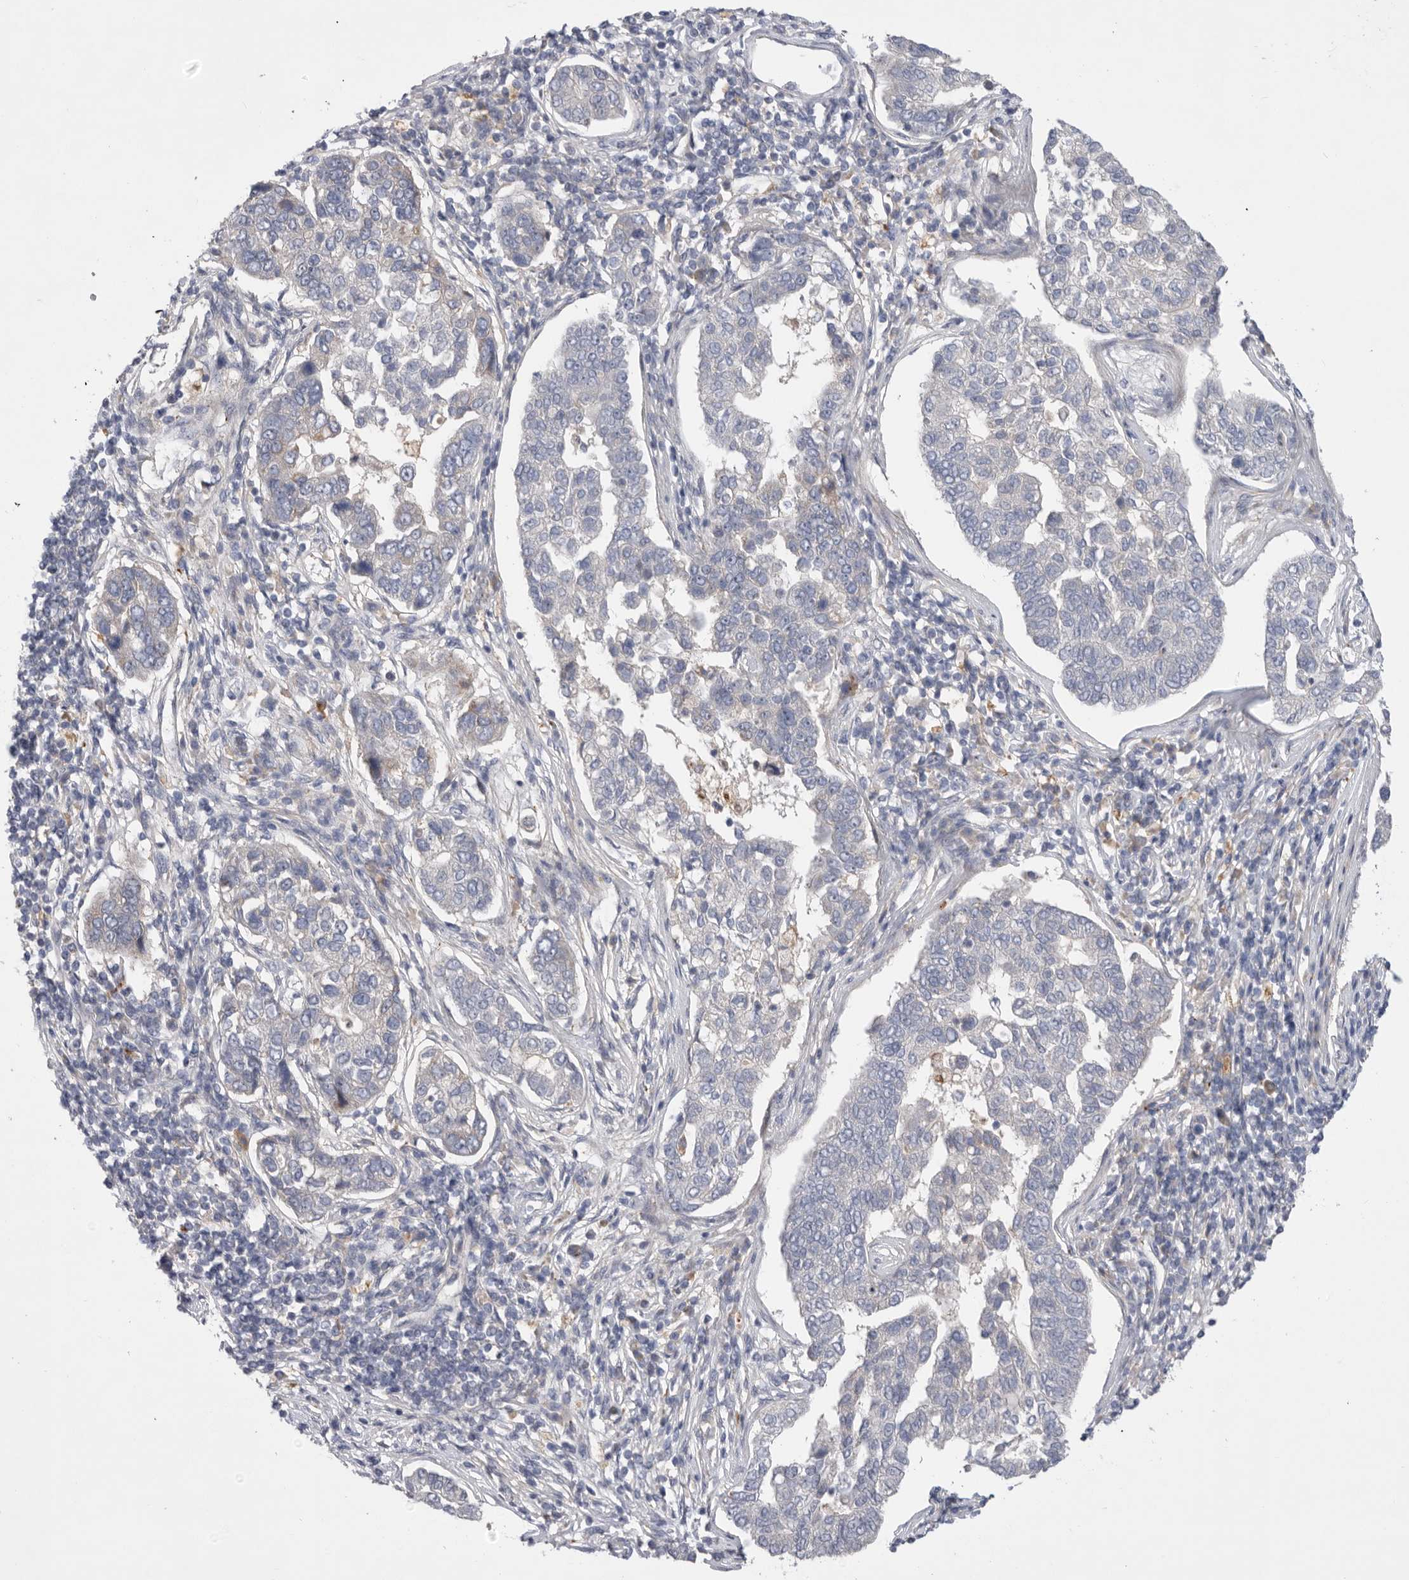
{"staining": {"intensity": "negative", "quantity": "none", "location": "none"}, "tissue": "pancreatic cancer", "cell_type": "Tumor cells", "image_type": "cancer", "snomed": [{"axis": "morphology", "description": "Adenocarcinoma, NOS"}, {"axis": "topography", "description": "Pancreas"}], "caption": "A high-resolution micrograph shows IHC staining of pancreatic adenocarcinoma, which reveals no significant staining in tumor cells.", "gene": "MTFR1L", "patient": {"sex": "female", "age": 61}}